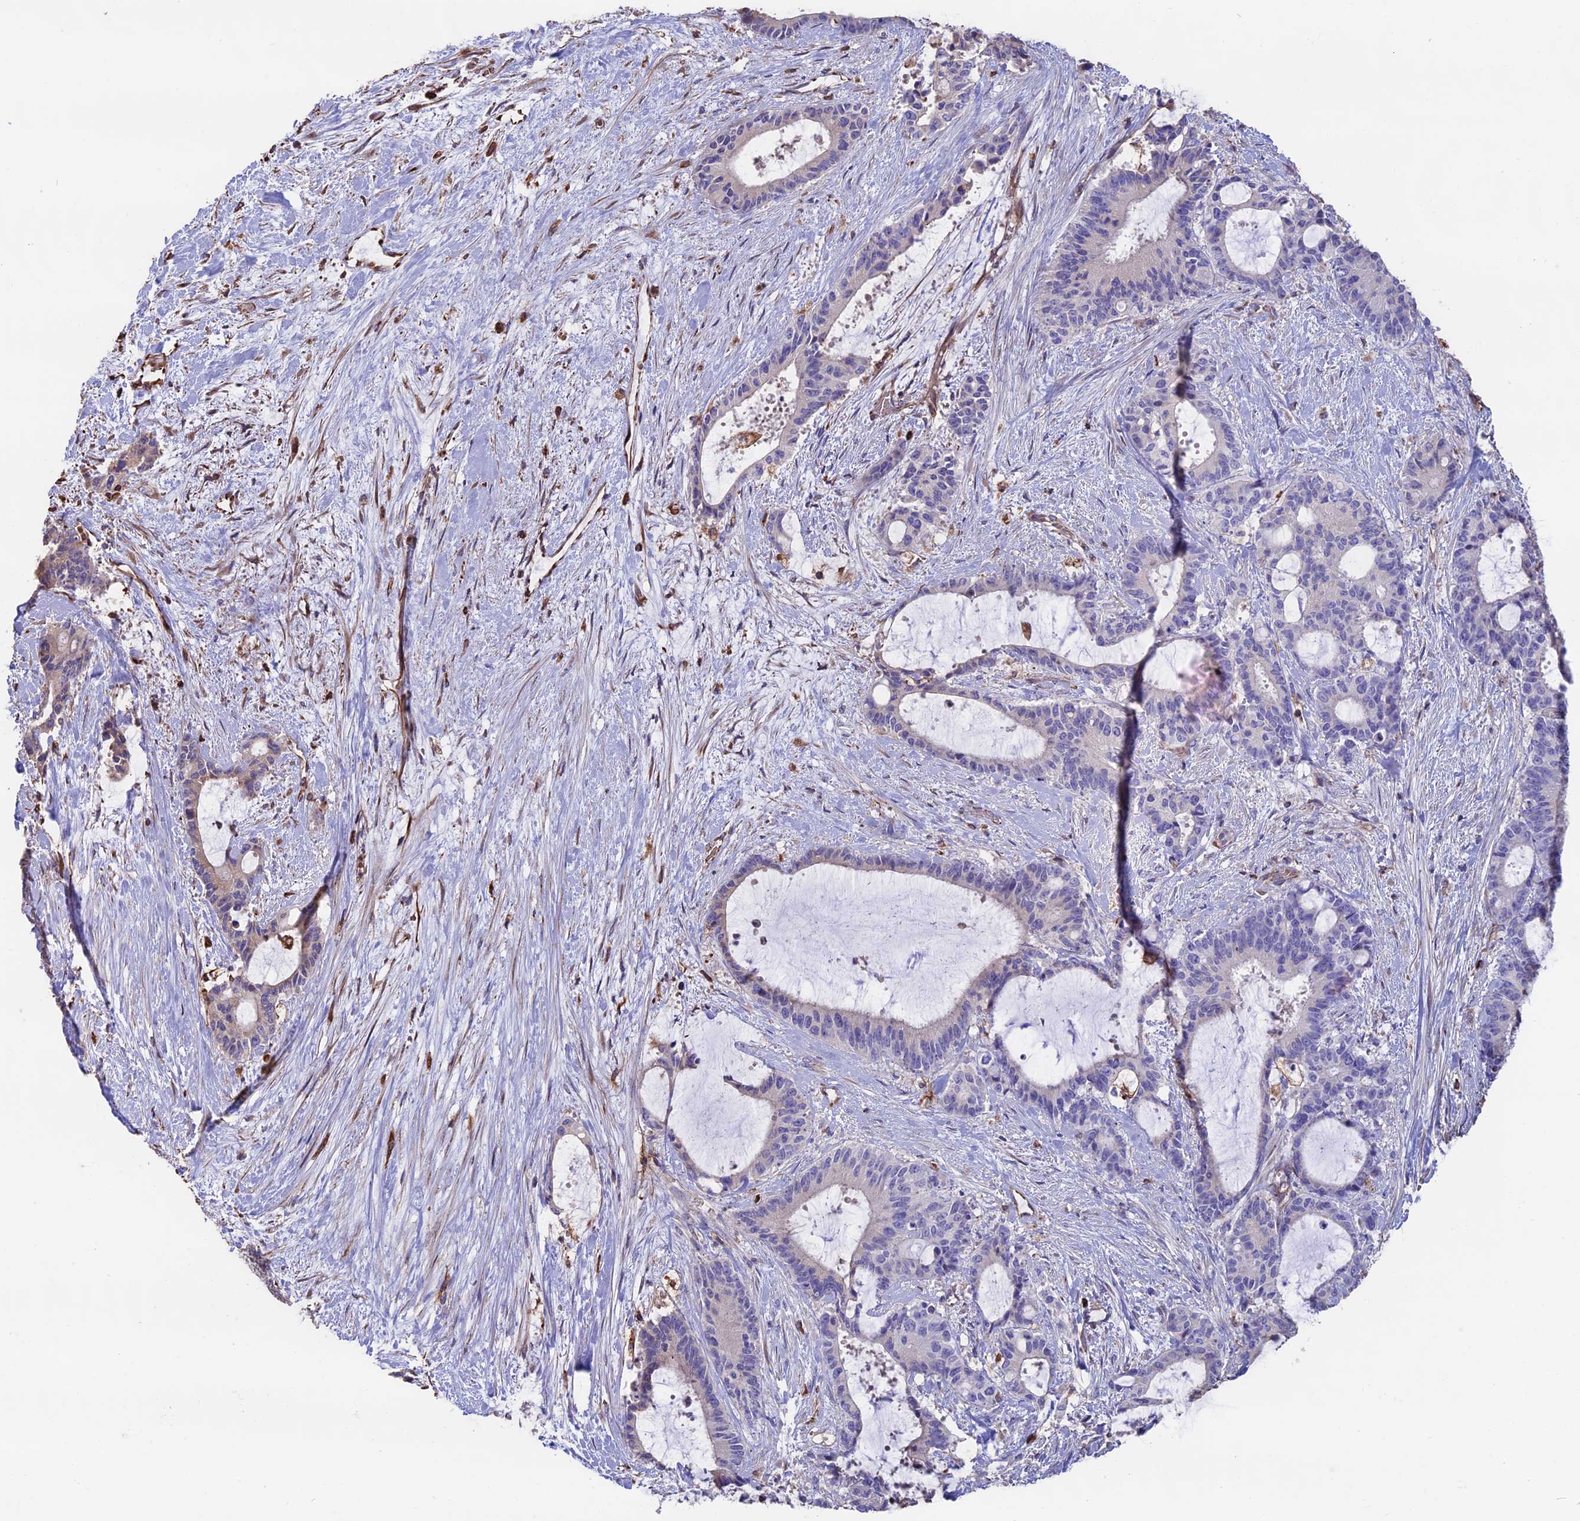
{"staining": {"intensity": "negative", "quantity": "none", "location": "none"}, "tissue": "liver cancer", "cell_type": "Tumor cells", "image_type": "cancer", "snomed": [{"axis": "morphology", "description": "Normal tissue, NOS"}, {"axis": "morphology", "description": "Cholangiocarcinoma"}, {"axis": "topography", "description": "Liver"}, {"axis": "topography", "description": "Peripheral nerve tissue"}], "caption": "An IHC photomicrograph of cholangiocarcinoma (liver) is shown. There is no staining in tumor cells of cholangiocarcinoma (liver).", "gene": "SEH1L", "patient": {"sex": "female", "age": 73}}